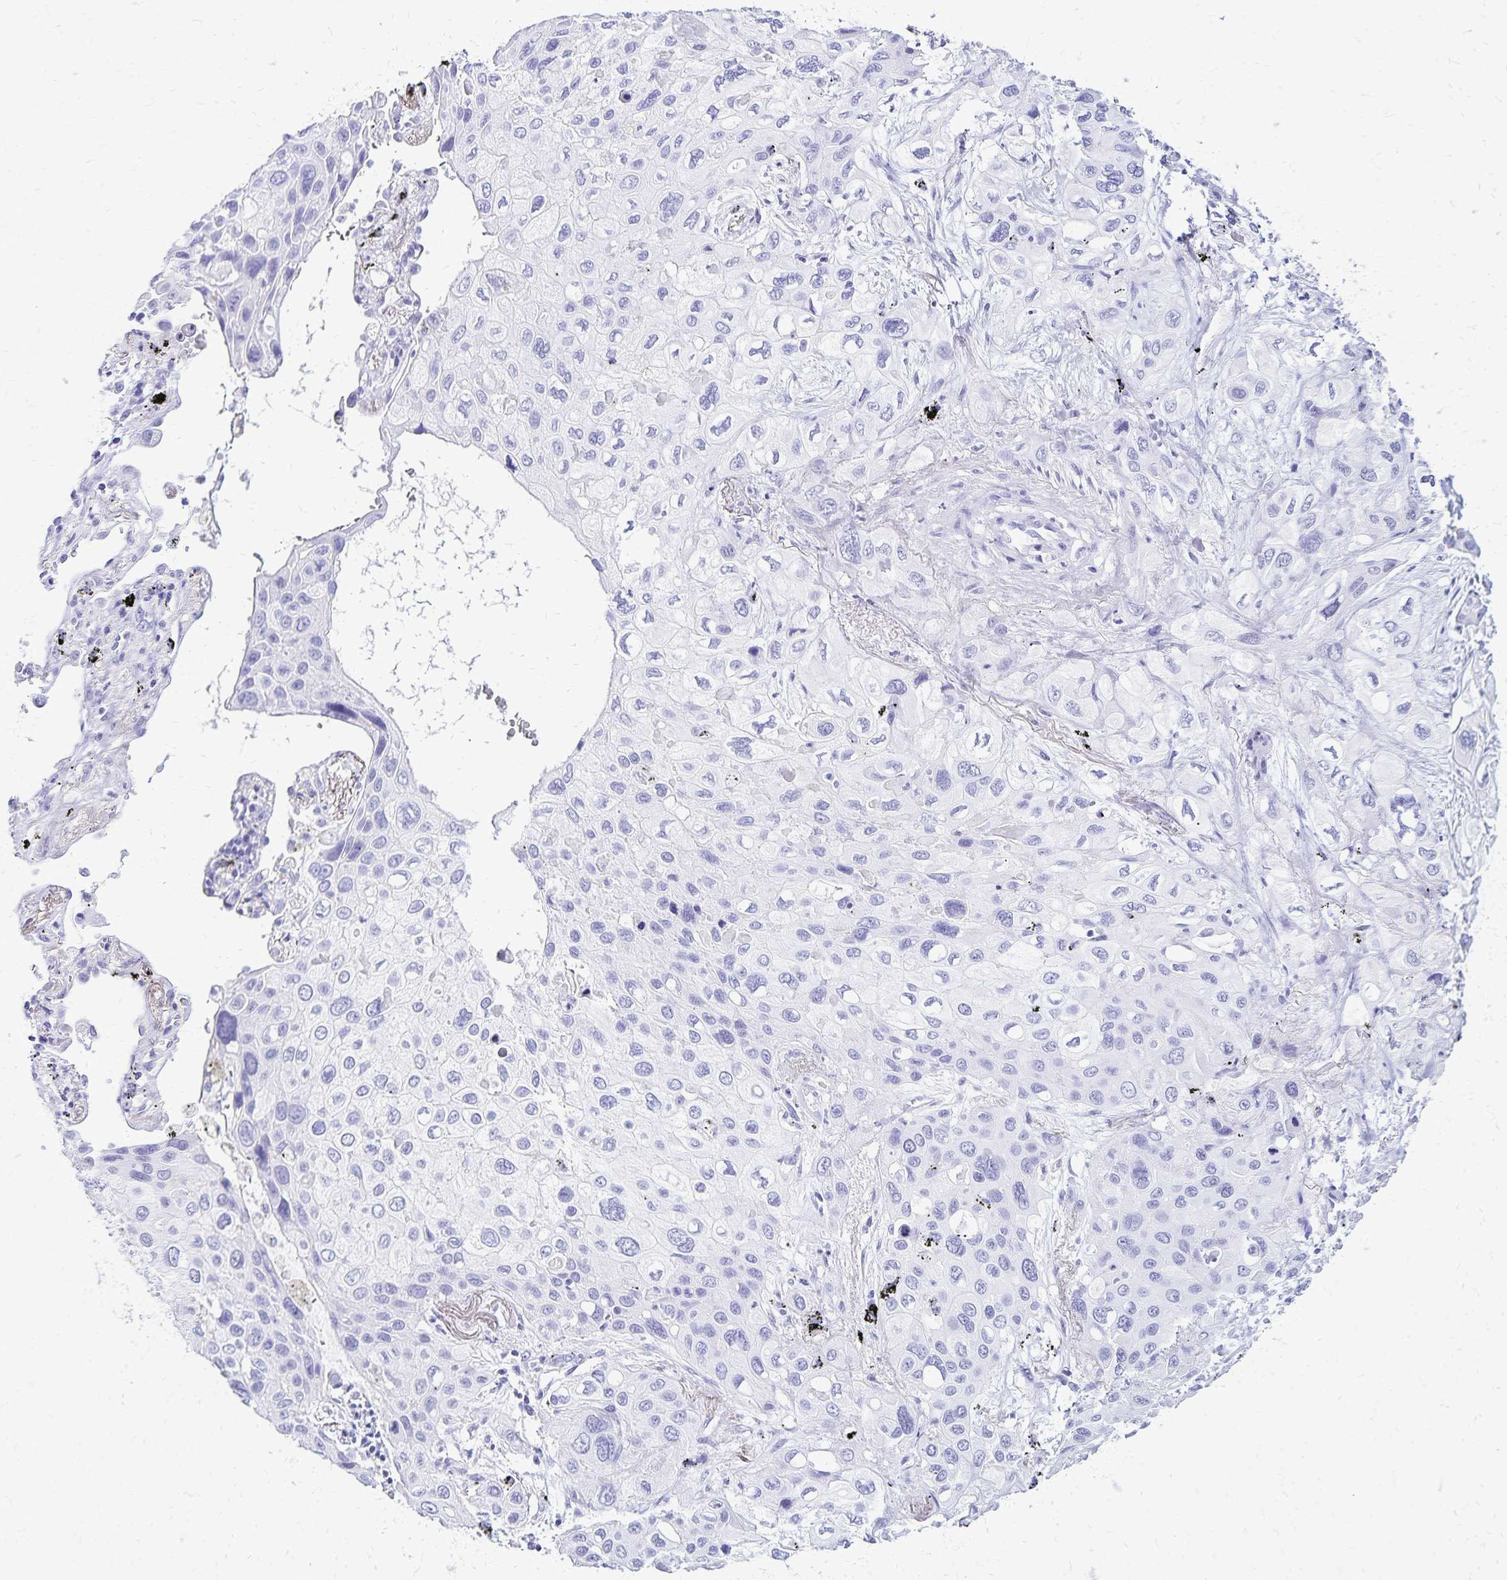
{"staining": {"intensity": "negative", "quantity": "none", "location": "none"}, "tissue": "lung cancer", "cell_type": "Tumor cells", "image_type": "cancer", "snomed": [{"axis": "morphology", "description": "Squamous cell carcinoma, NOS"}, {"axis": "morphology", "description": "Squamous cell carcinoma, metastatic, NOS"}, {"axis": "topography", "description": "Lung"}], "caption": "Tumor cells show no significant expression in lung cancer.", "gene": "LIN28B", "patient": {"sex": "male", "age": 59}}